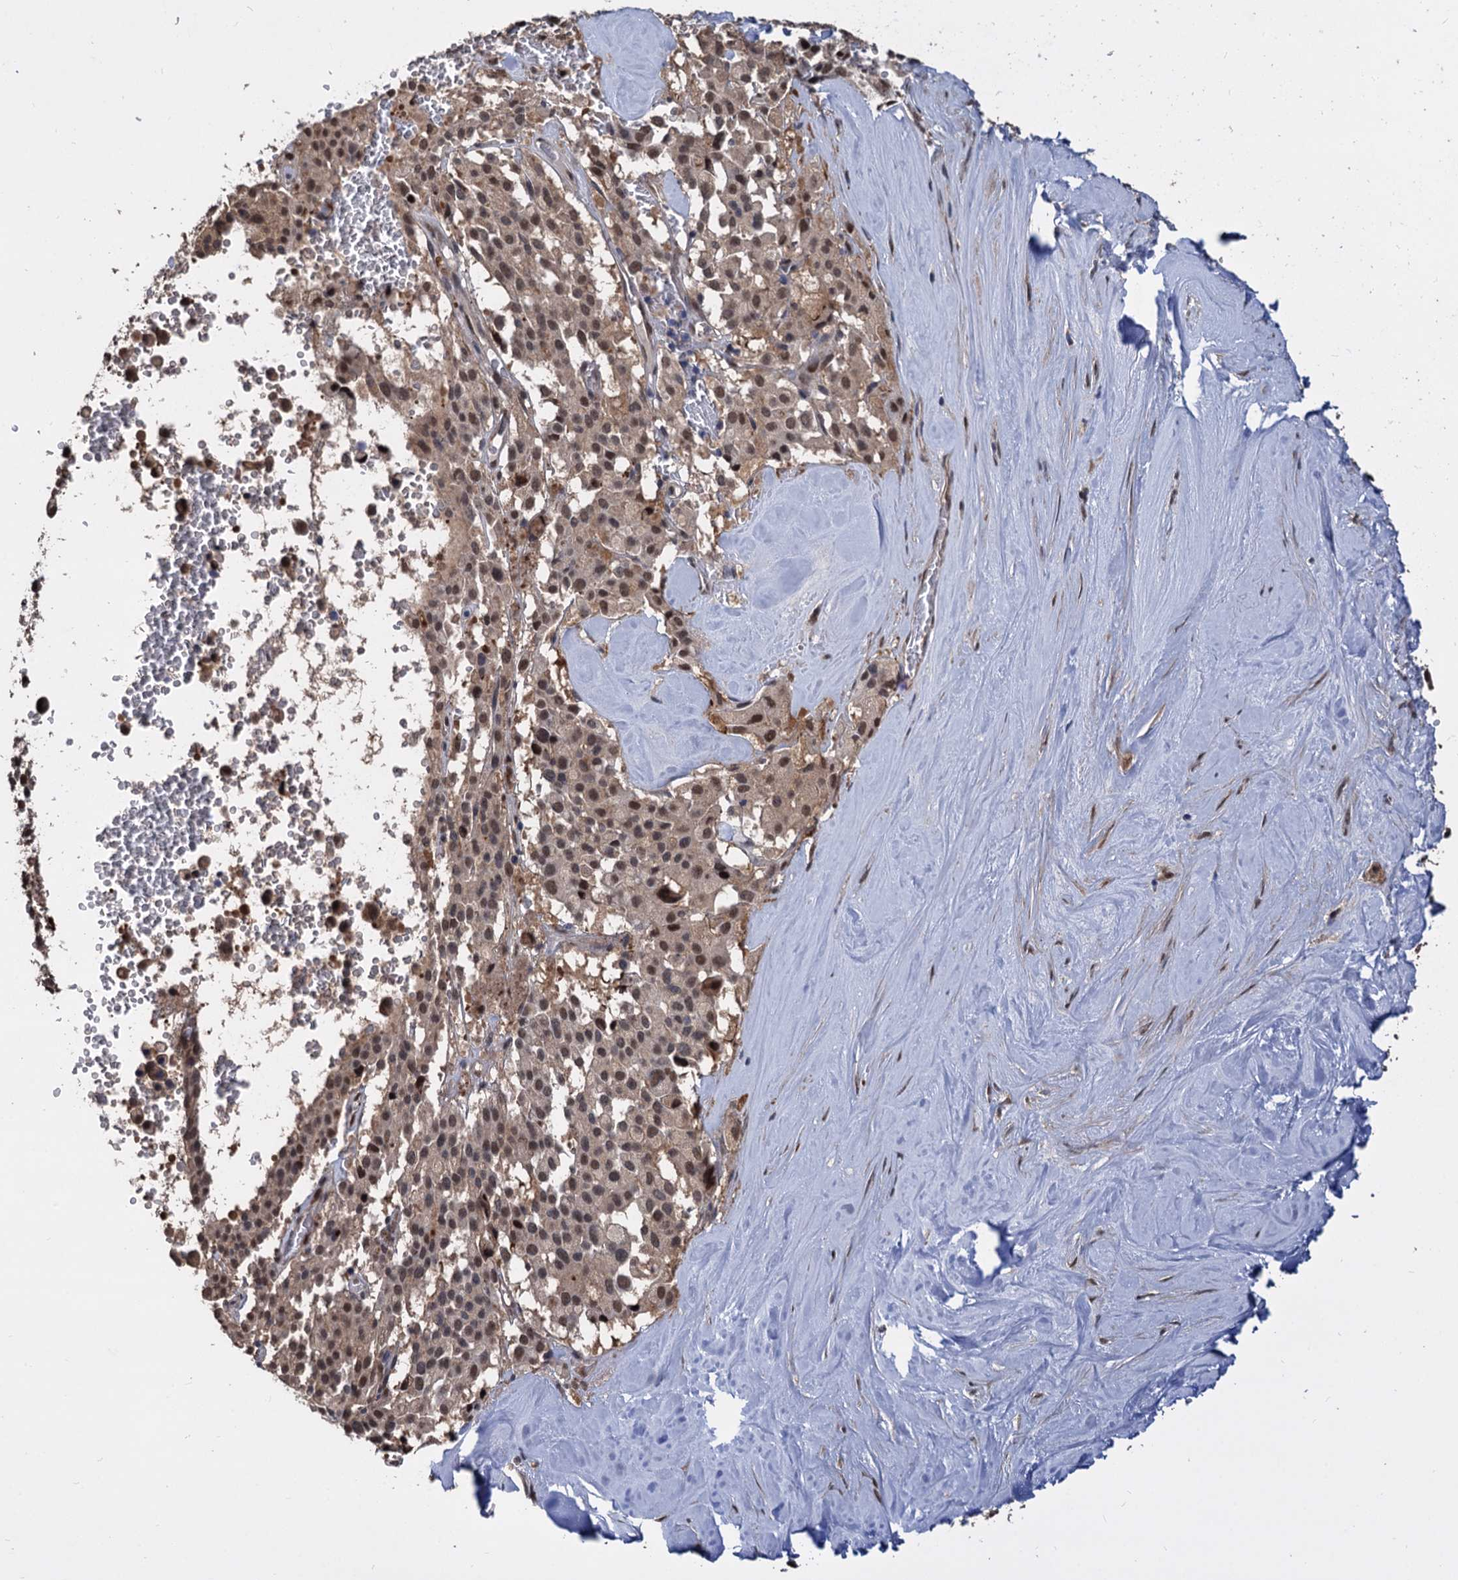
{"staining": {"intensity": "moderate", "quantity": ">75%", "location": "nuclear"}, "tissue": "pancreatic cancer", "cell_type": "Tumor cells", "image_type": "cancer", "snomed": [{"axis": "morphology", "description": "Adenocarcinoma, NOS"}, {"axis": "topography", "description": "Pancreas"}], "caption": "Human pancreatic adenocarcinoma stained with a protein marker shows moderate staining in tumor cells.", "gene": "PSMD4", "patient": {"sex": "male", "age": 65}}